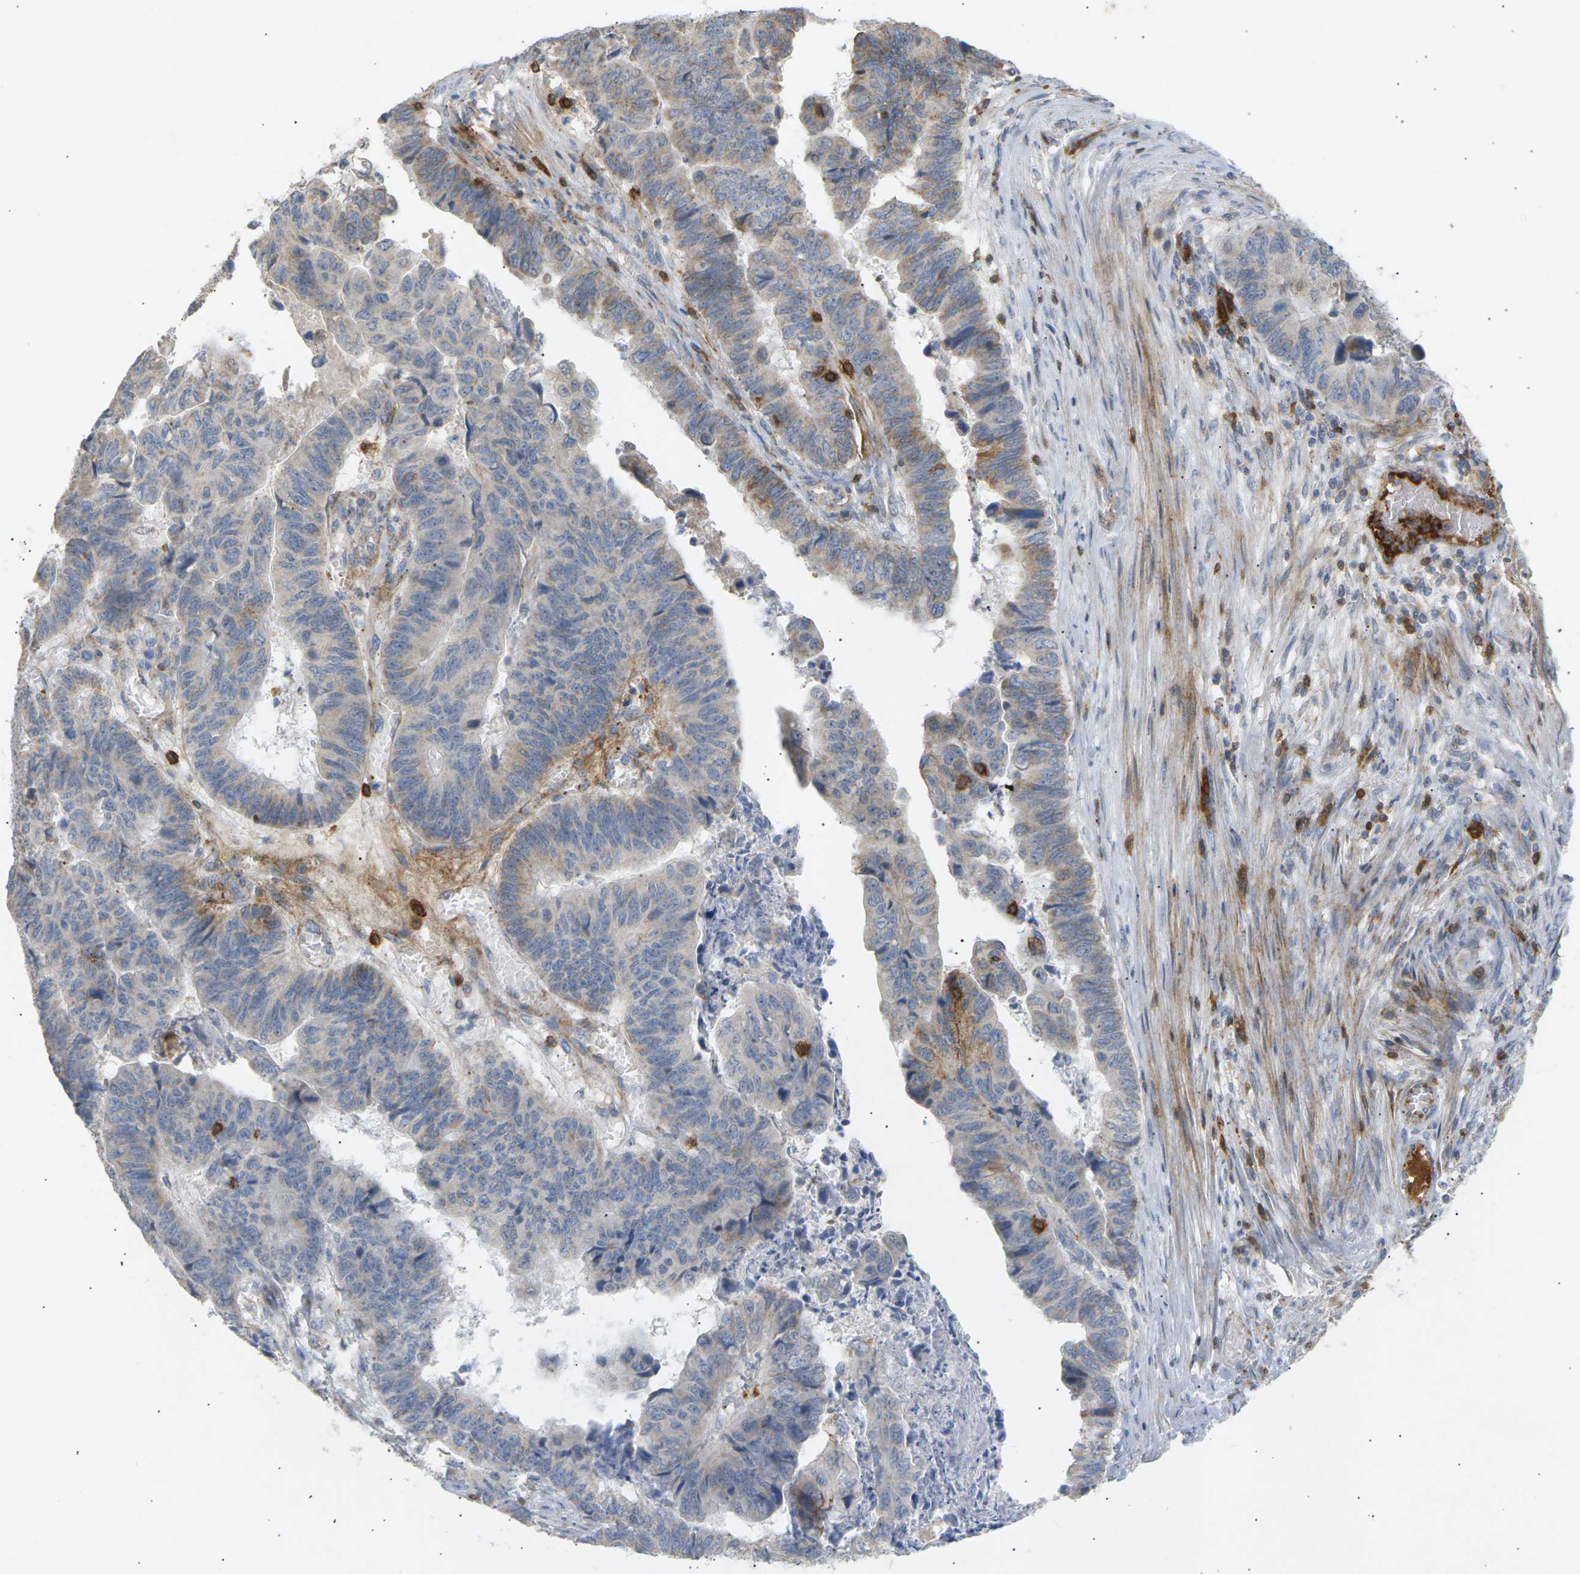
{"staining": {"intensity": "weak", "quantity": "25%-75%", "location": "cytoplasmic/membranous"}, "tissue": "stomach cancer", "cell_type": "Tumor cells", "image_type": "cancer", "snomed": [{"axis": "morphology", "description": "Adenocarcinoma, NOS"}, {"axis": "topography", "description": "Stomach, lower"}], "caption": "Protein staining exhibits weak cytoplasmic/membranous staining in approximately 25%-75% of tumor cells in adenocarcinoma (stomach).", "gene": "LIME1", "patient": {"sex": "male", "age": 77}}